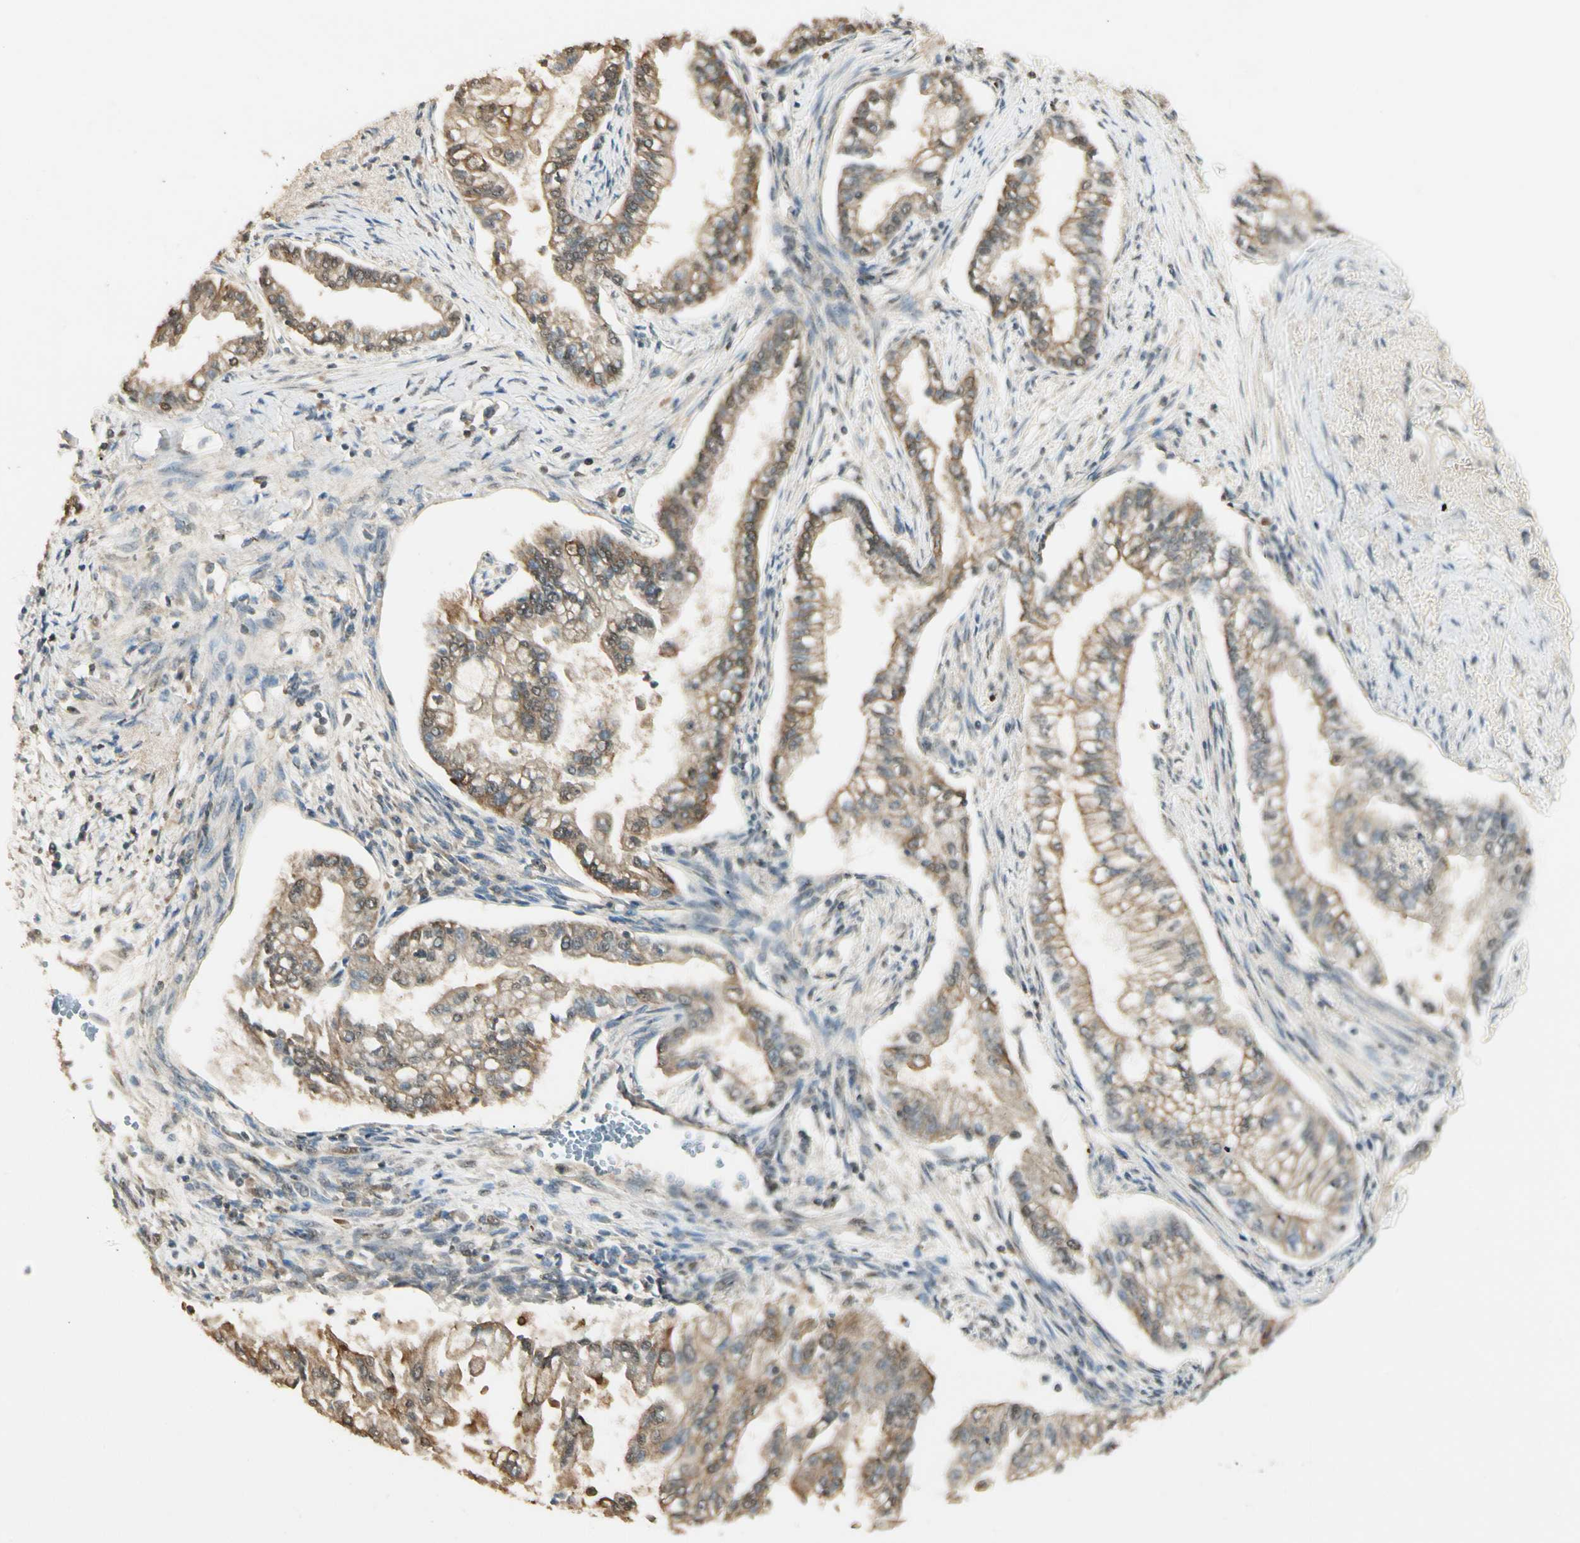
{"staining": {"intensity": "weak", "quantity": ">75%", "location": "cytoplasmic/membranous"}, "tissue": "pancreatic cancer", "cell_type": "Tumor cells", "image_type": "cancer", "snomed": [{"axis": "morphology", "description": "Normal tissue, NOS"}, {"axis": "topography", "description": "Pancreas"}], "caption": "A photomicrograph showing weak cytoplasmic/membranous staining in about >75% of tumor cells in pancreatic cancer, as visualized by brown immunohistochemical staining.", "gene": "SGCA", "patient": {"sex": "male", "age": 42}}